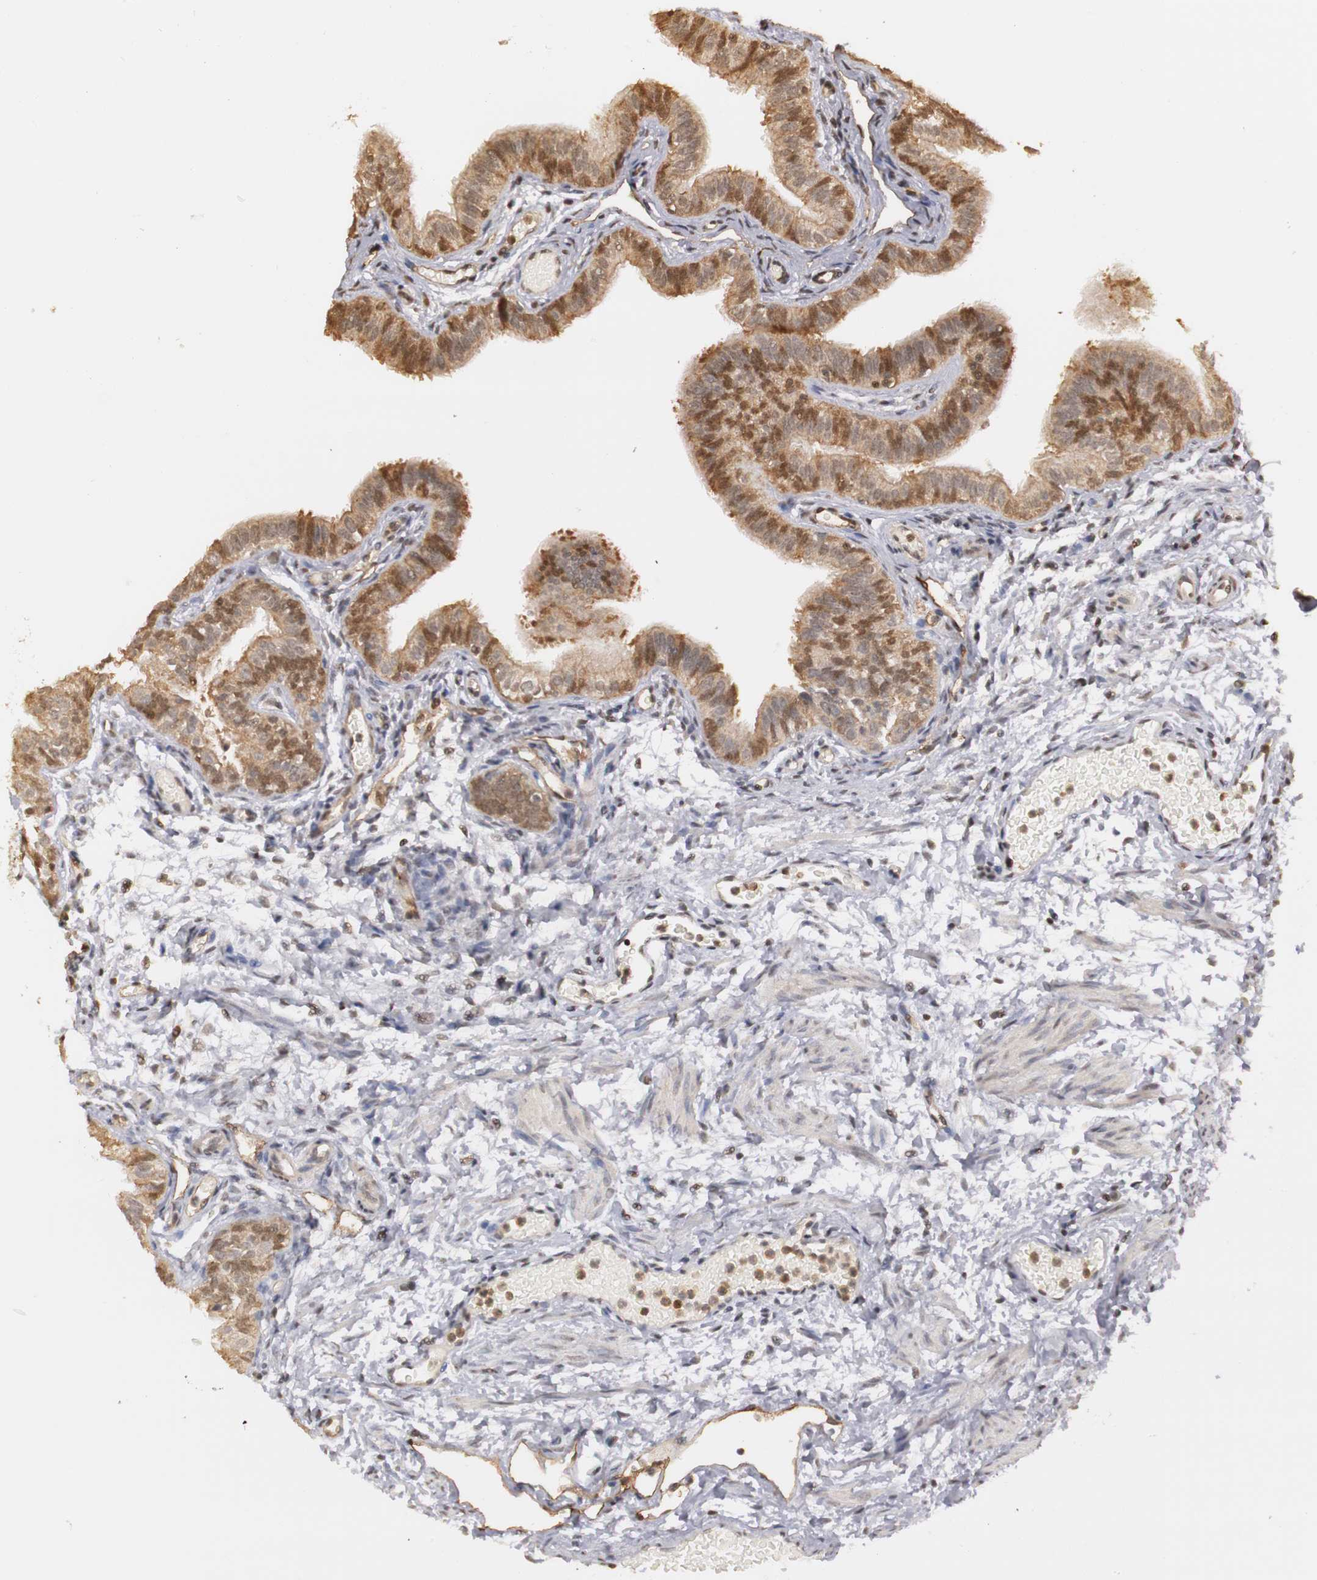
{"staining": {"intensity": "moderate", "quantity": ">75%", "location": "cytoplasmic/membranous,nuclear"}, "tissue": "fallopian tube", "cell_type": "Glandular cells", "image_type": "normal", "snomed": [{"axis": "morphology", "description": "Normal tissue, NOS"}, {"axis": "morphology", "description": "Dermoid, NOS"}, {"axis": "topography", "description": "Fallopian tube"}], "caption": "Immunohistochemical staining of benign fallopian tube shows >75% levels of moderate cytoplasmic/membranous,nuclear protein positivity in approximately >75% of glandular cells.", "gene": "PLEKHA1", "patient": {"sex": "female", "age": 33}}